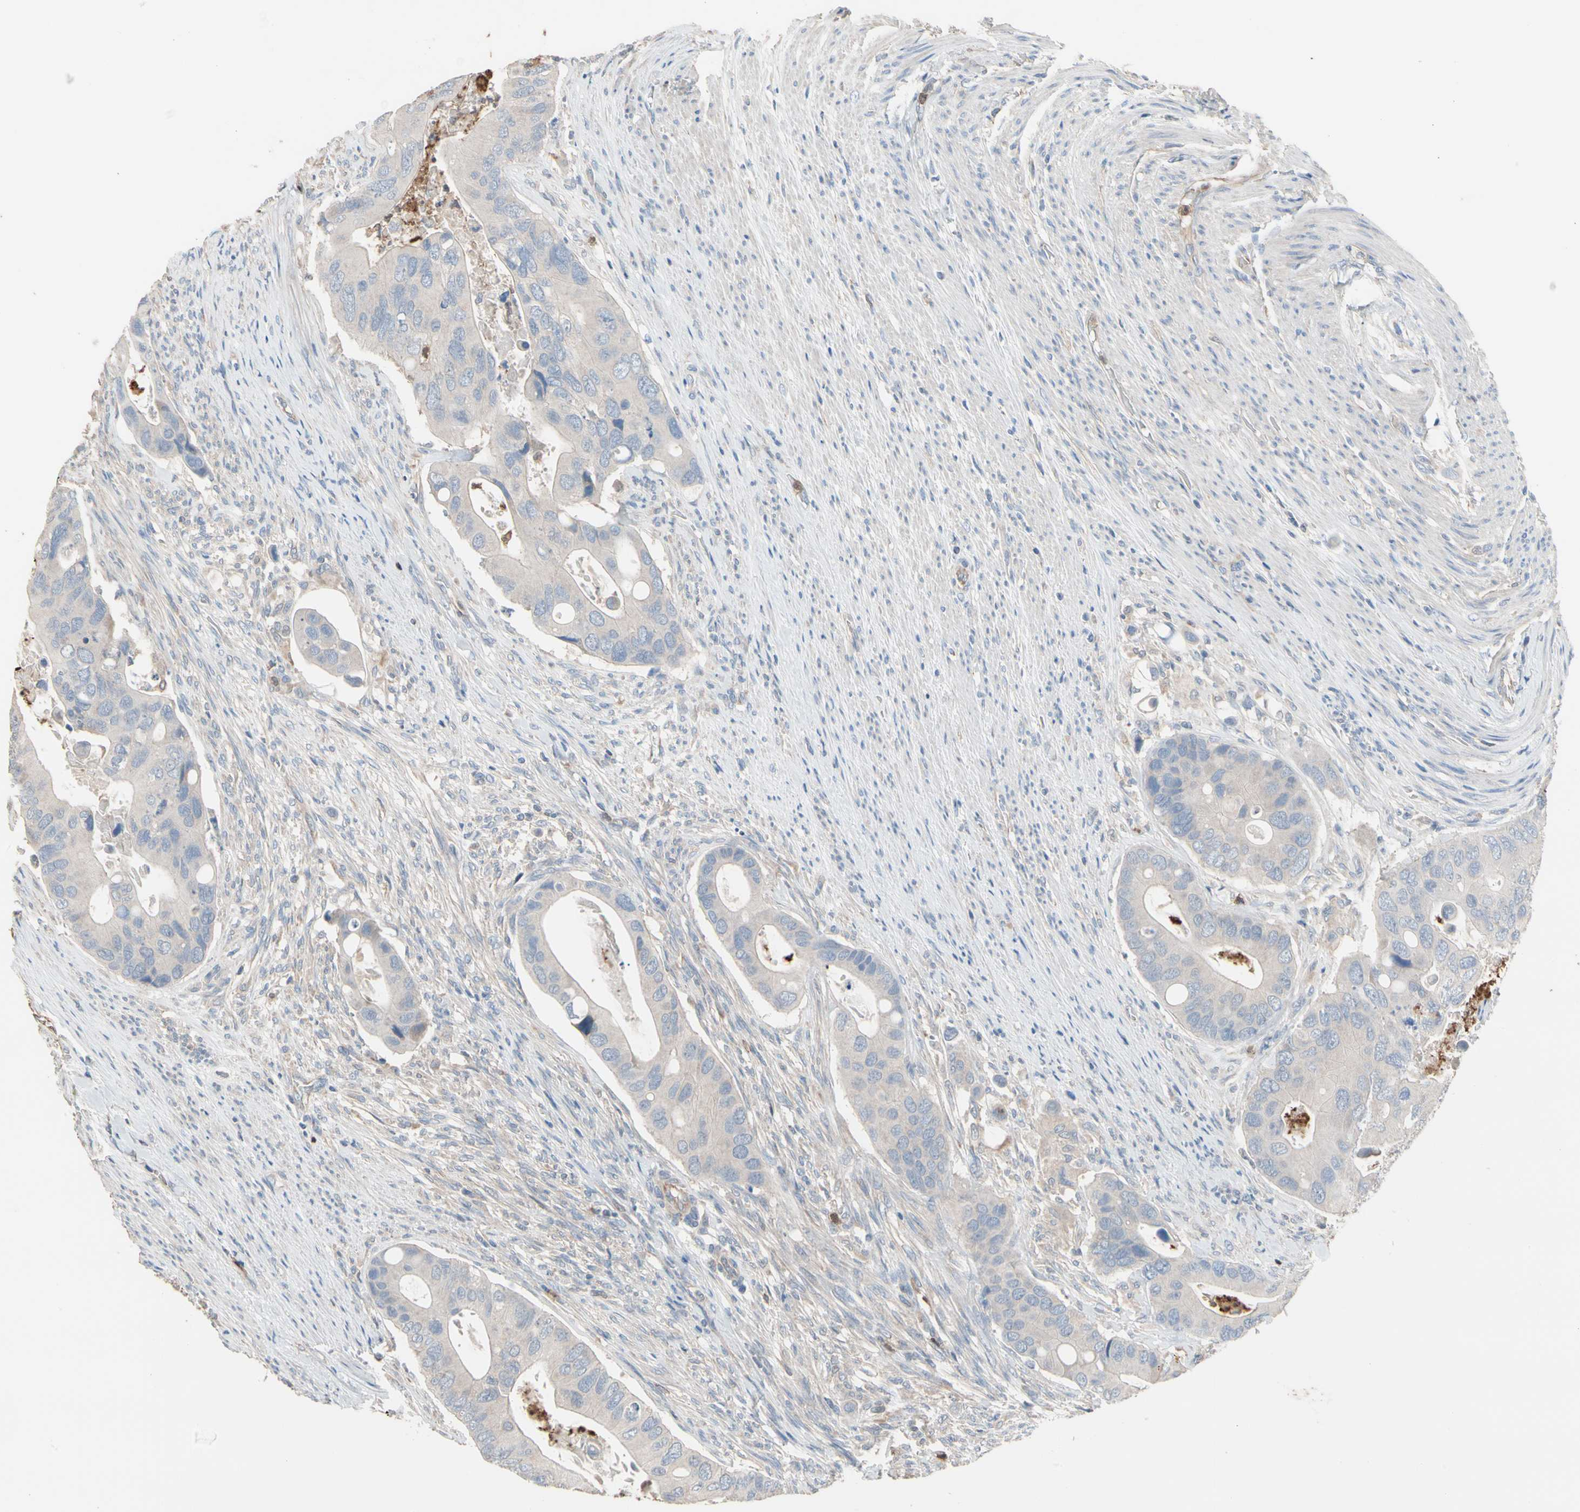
{"staining": {"intensity": "negative", "quantity": "none", "location": "none"}, "tissue": "colorectal cancer", "cell_type": "Tumor cells", "image_type": "cancer", "snomed": [{"axis": "morphology", "description": "Adenocarcinoma, NOS"}, {"axis": "topography", "description": "Rectum"}], "caption": "An IHC photomicrograph of adenocarcinoma (colorectal) is shown. There is no staining in tumor cells of adenocarcinoma (colorectal). The staining was performed using DAB (3,3'-diaminobenzidine) to visualize the protein expression in brown, while the nuclei were stained in blue with hematoxylin (Magnification: 20x).", "gene": "BBOX1", "patient": {"sex": "female", "age": 57}}